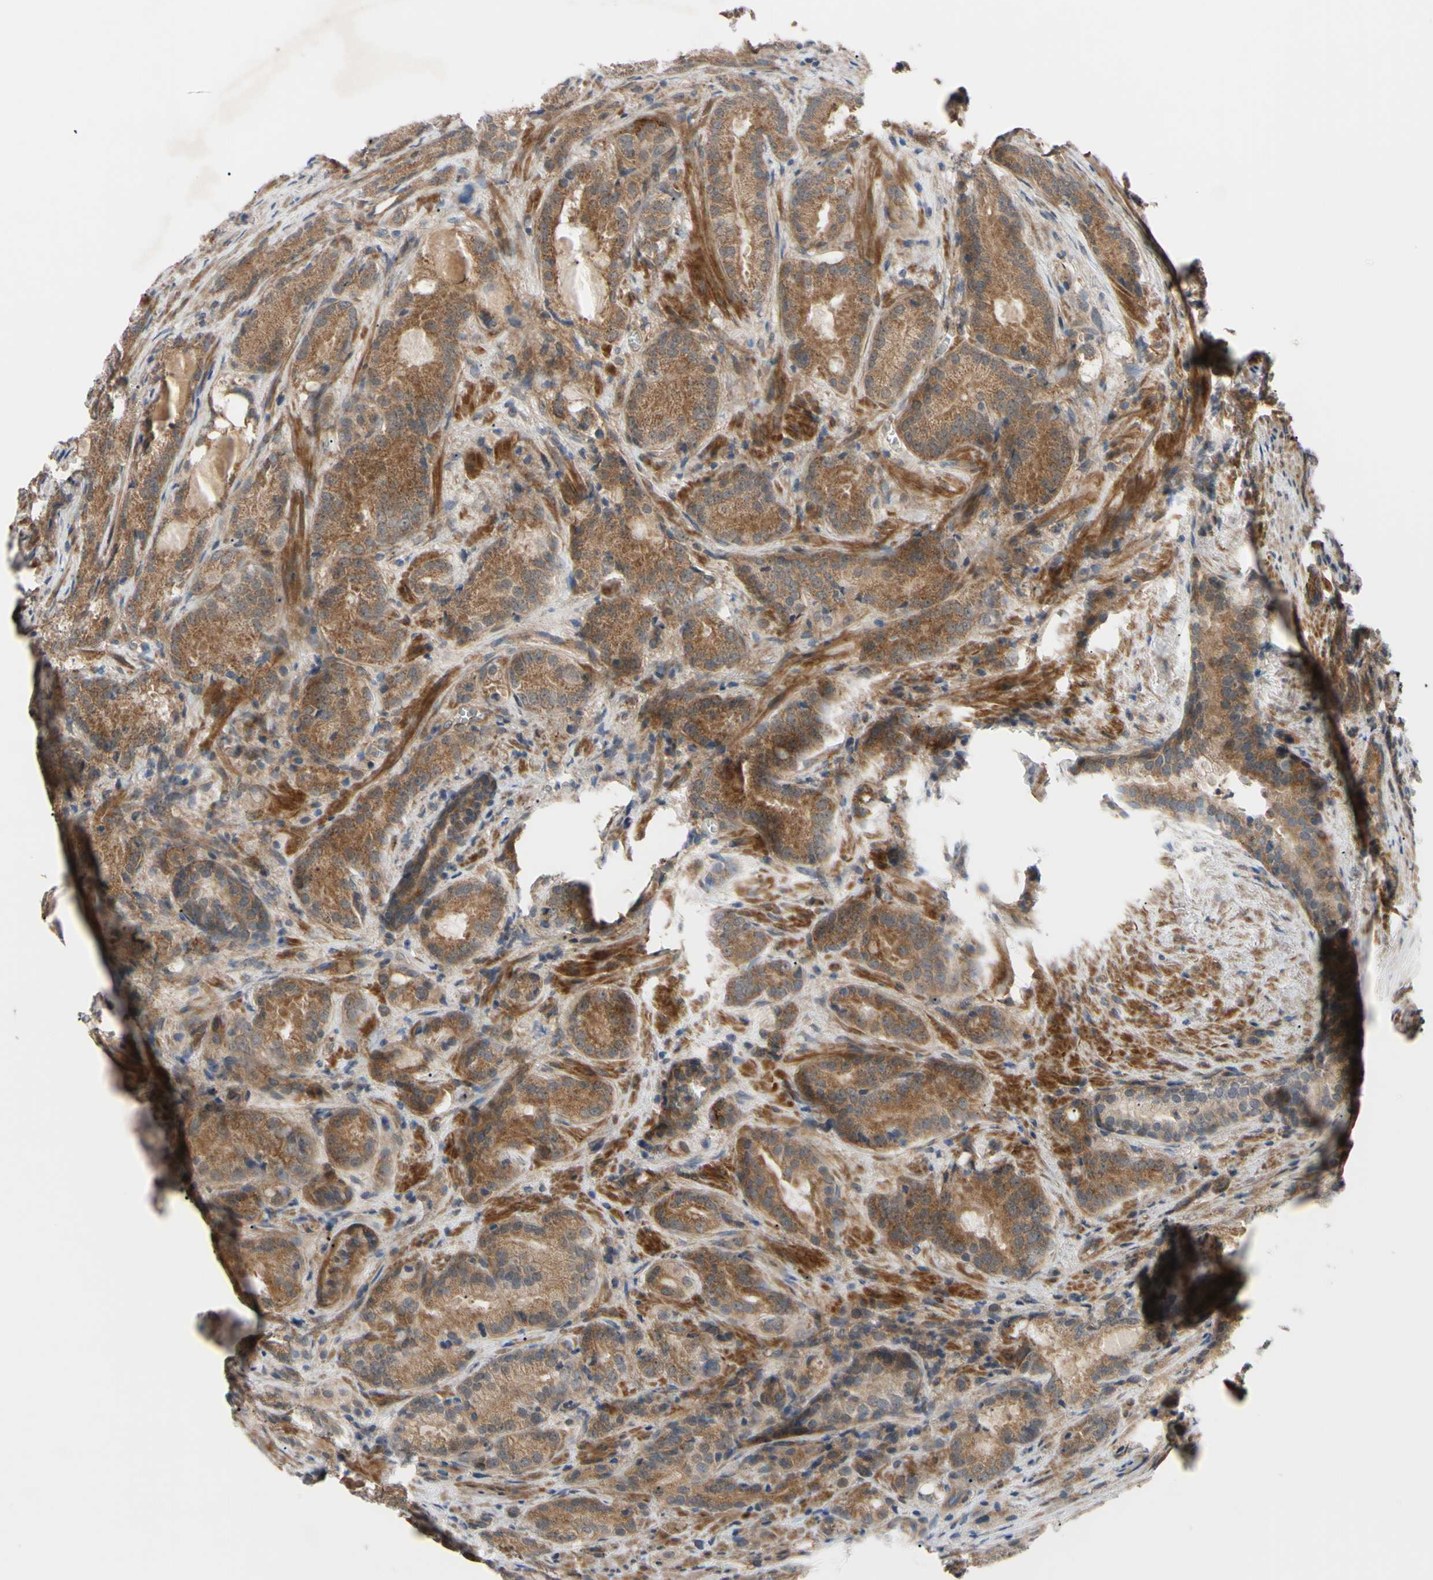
{"staining": {"intensity": "moderate", "quantity": ">75%", "location": "cytoplasmic/membranous"}, "tissue": "prostate cancer", "cell_type": "Tumor cells", "image_type": "cancer", "snomed": [{"axis": "morphology", "description": "Adenocarcinoma, High grade"}, {"axis": "topography", "description": "Prostate"}], "caption": "This is a histology image of immunohistochemistry staining of prostate cancer (adenocarcinoma (high-grade)), which shows moderate staining in the cytoplasmic/membranous of tumor cells.", "gene": "SVIL", "patient": {"sex": "male", "age": 64}}